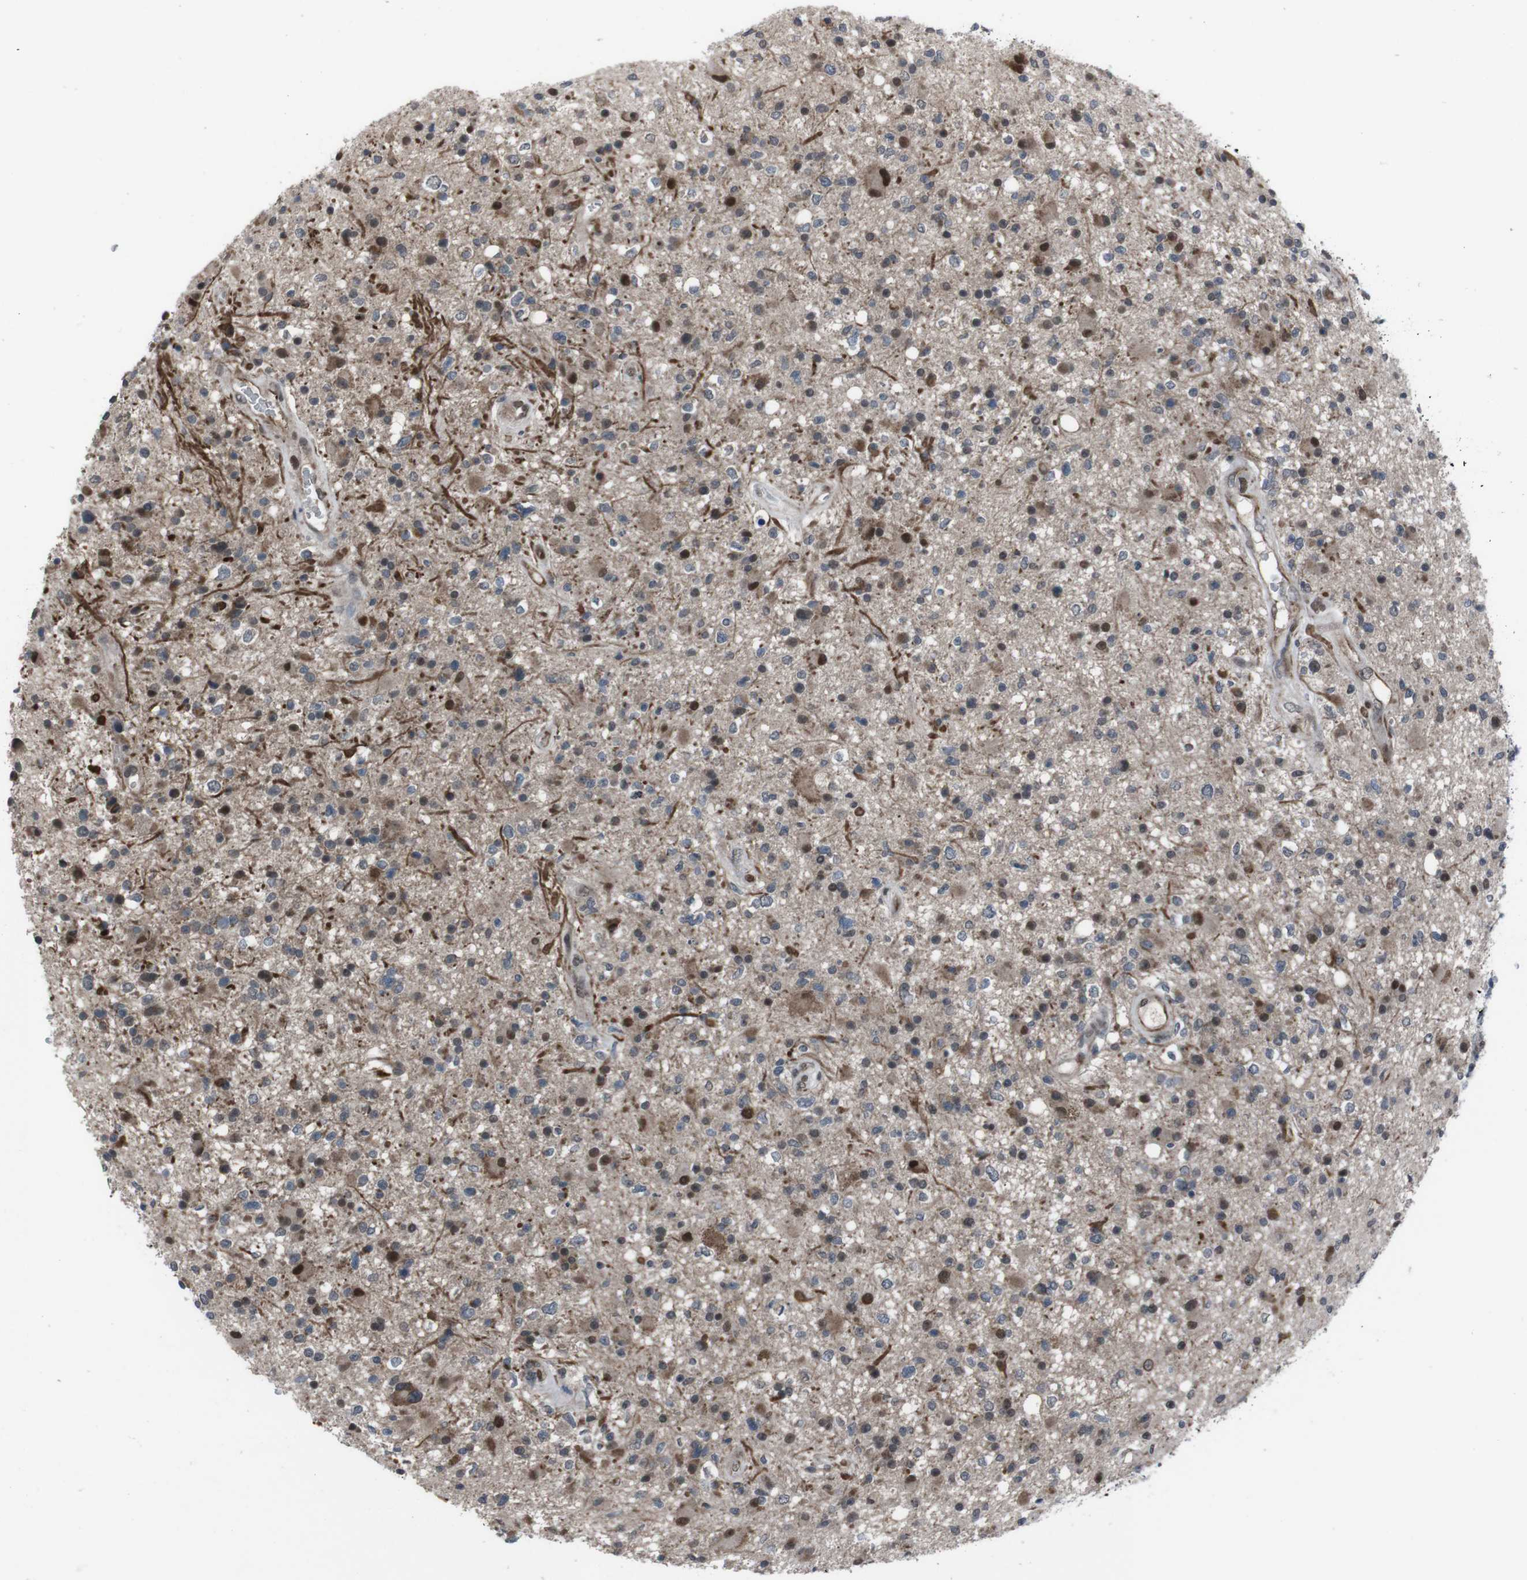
{"staining": {"intensity": "moderate", "quantity": "25%-75%", "location": "cytoplasmic/membranous,nuclear"}, "tissue": "glioma", "cell_type": "Tumor cells", "image_type": "cancer", "snomed": [{"axis": "morphology", "description": "Glioma, malignant, High grade"}, {"axis": "topography", "description": "Brain"}], "caption": "This photomicrograph demonstrates IHC staining of malignant glioma (high-grade), with medium moderate cytoplasmic/membranous and nuclear staining in approximately 25%-75% of tumor cells.", "gene": "SS18L1", "patient": {"sex": "male", "age": 33}}